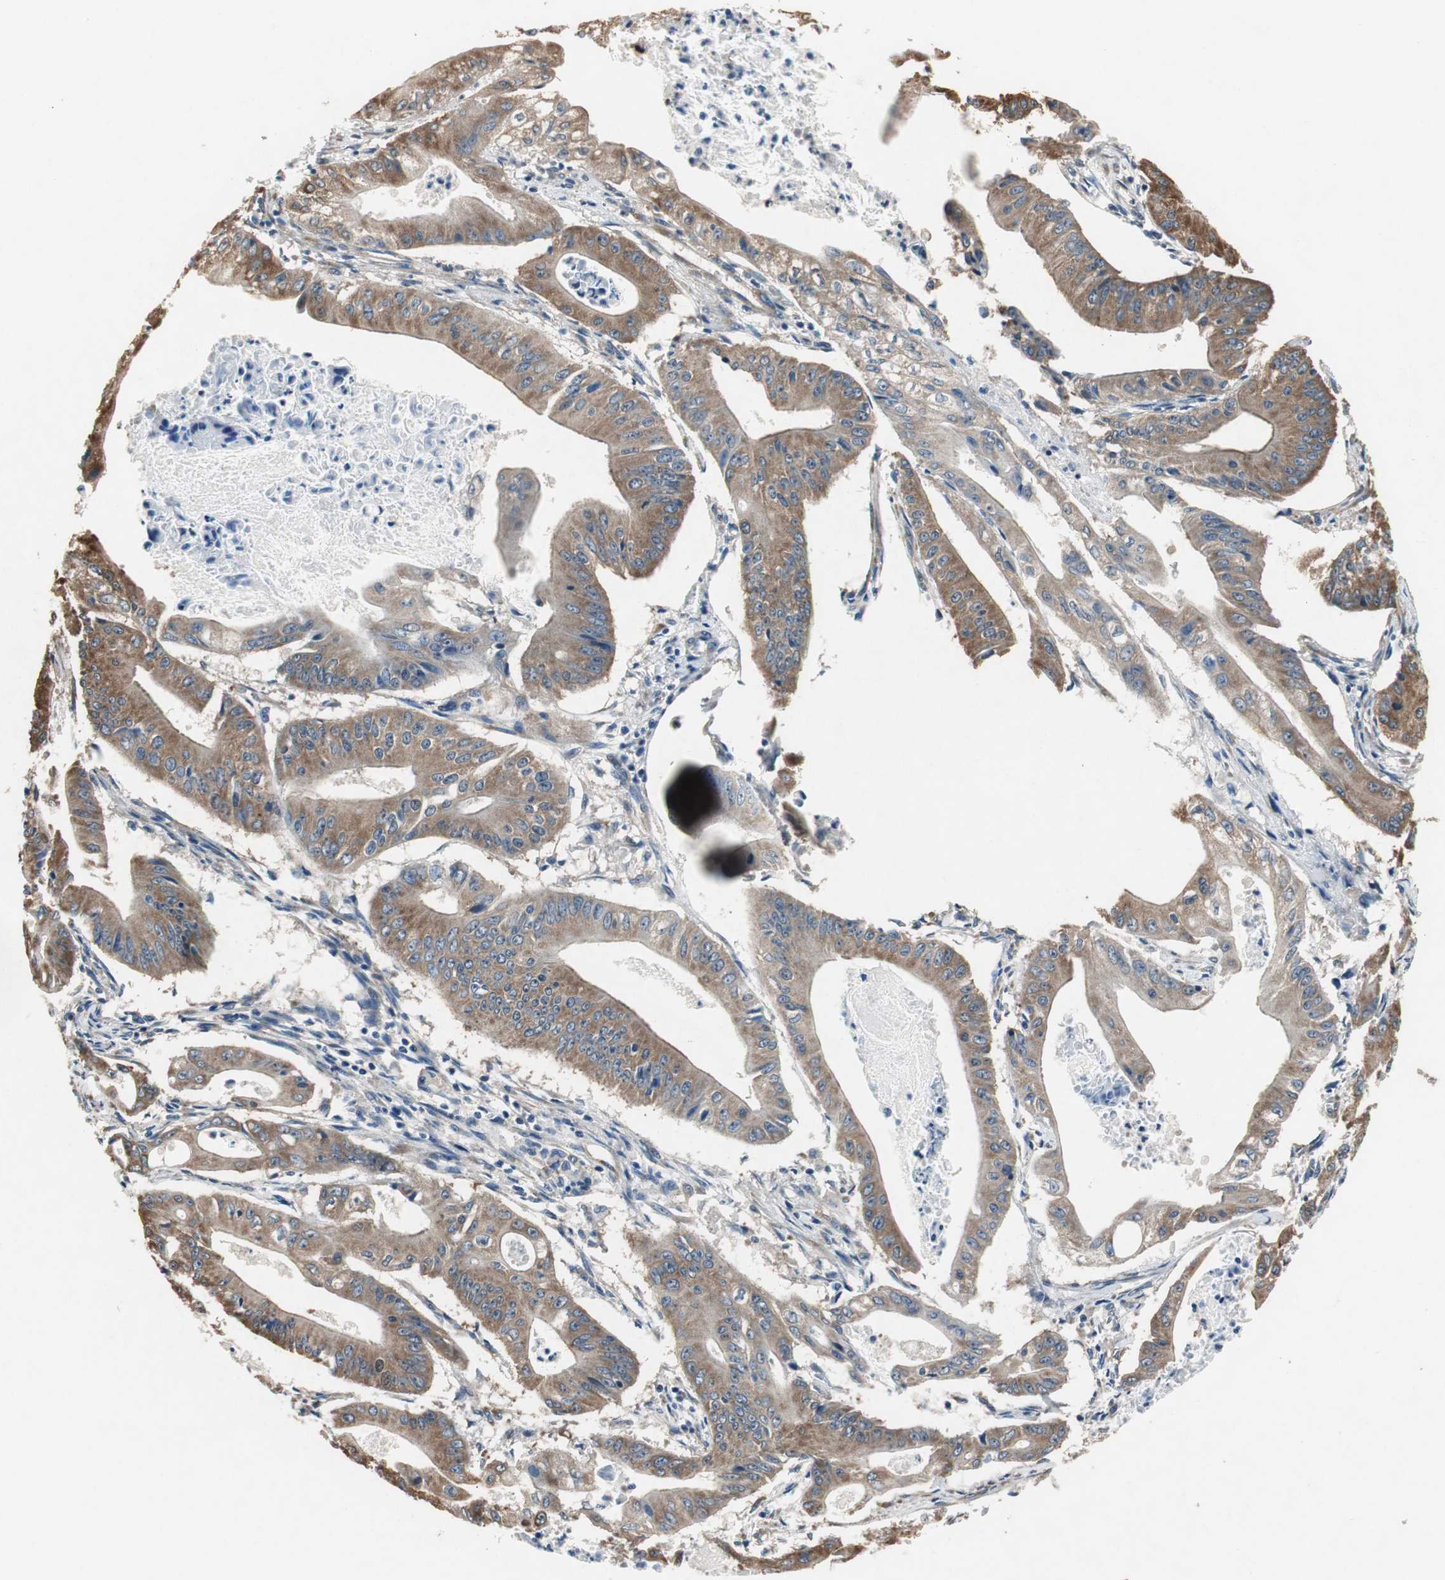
{"staining": {"intensity": "moderate", "quantity": ">75%", "location": "cytoplasmic/membranous"}, "tissue": "pancreatic cancer", "cell_type": "Tumor cells", "image_type": "cancer", "snomed": [{"axis": "morphology", "description": "Normal tissue, NOS"}, {"axis": "topography", "description": "Lymph node"}], "caption": "Protein staining by immunohistochemistry shows moderate cytoplasmic/membranous expression in approximately >75% of tumor cells in pancreatic cancer.", "gene": "RPL35", "patient": {"sex": "male", "age": 62}}